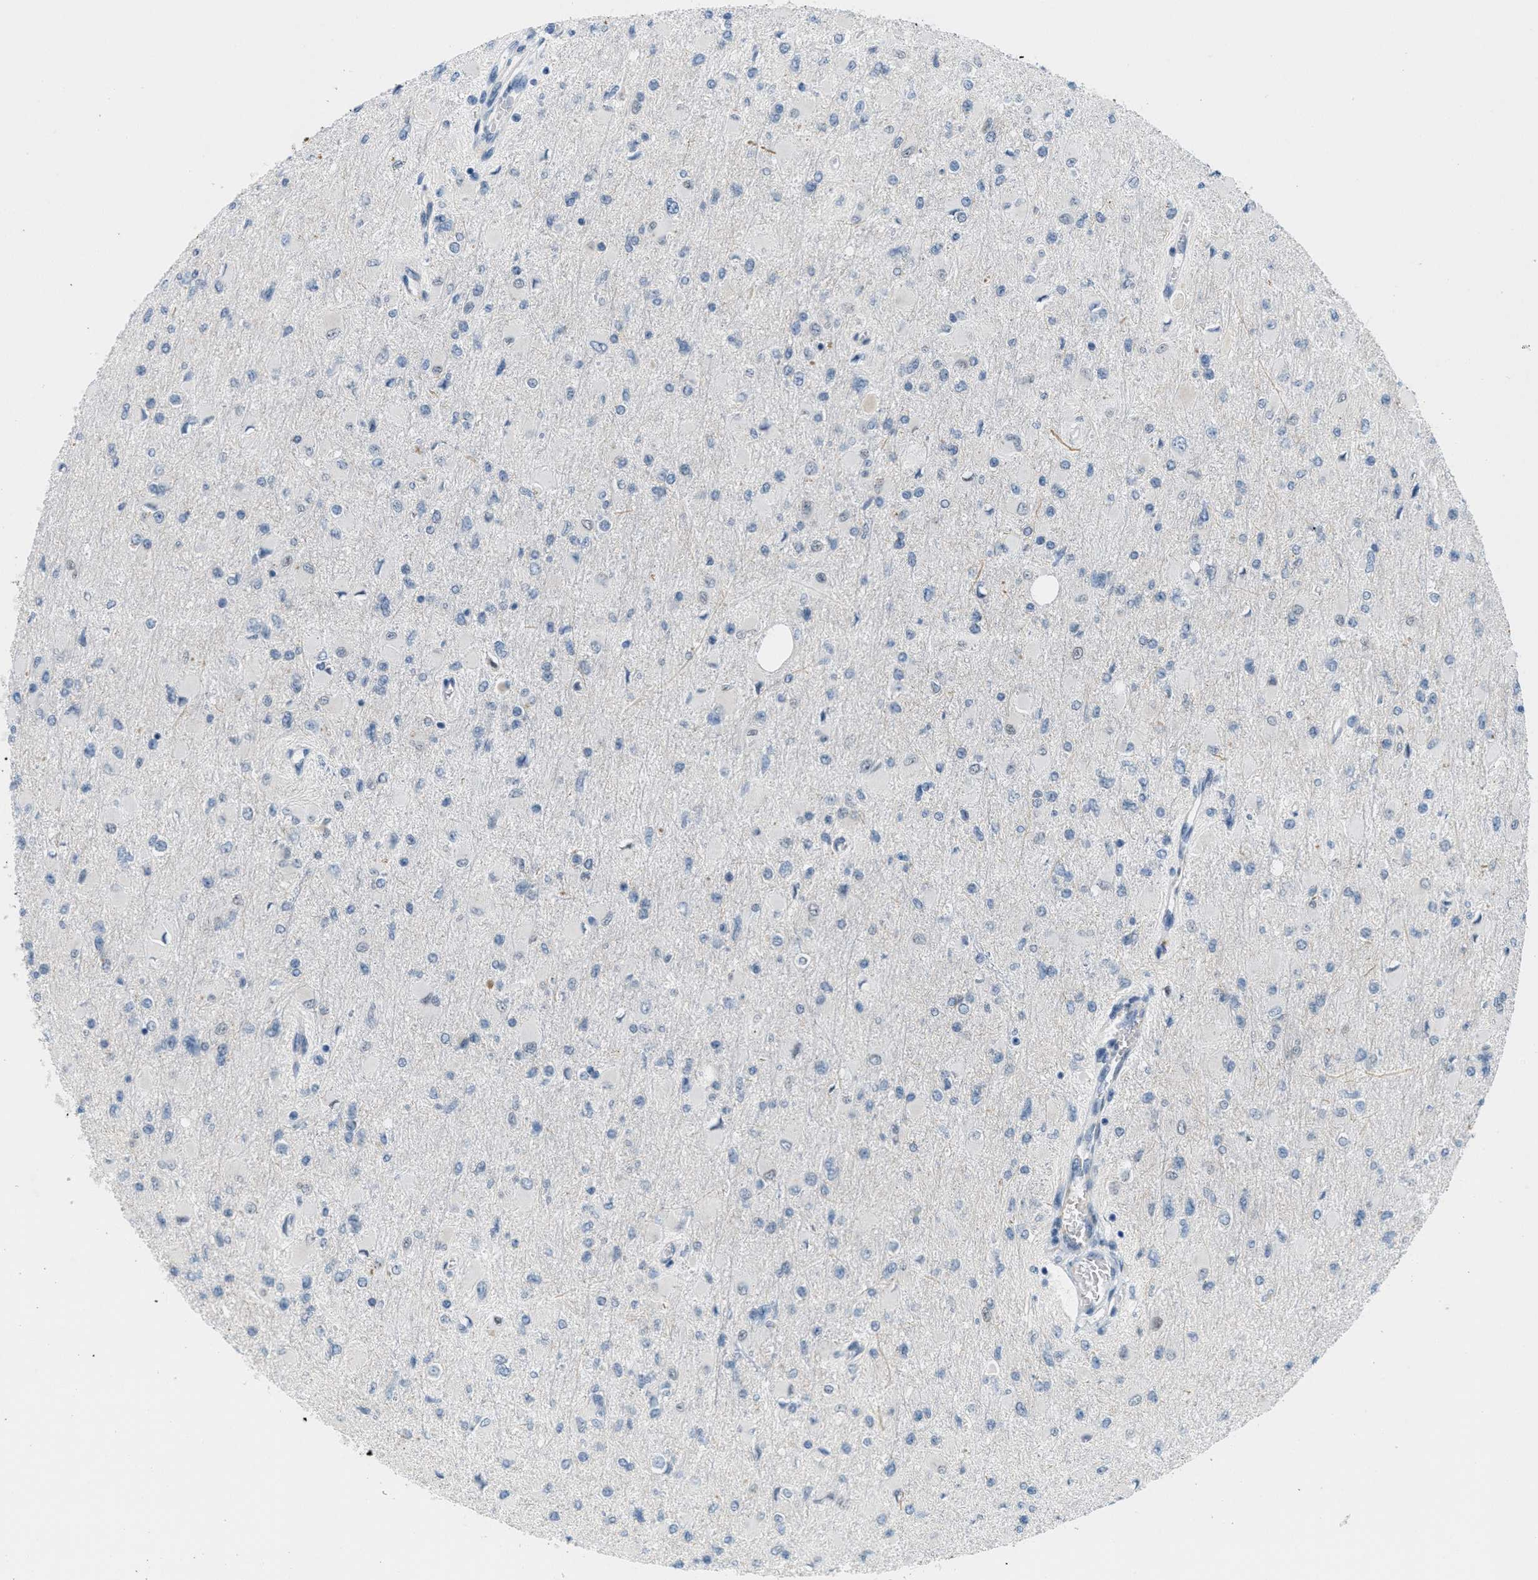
{"staining": {"intensity": "negative", "quantity": "none", "location": "none"}, "tissue": "glioma", "cell_type": "Tumor cells", "image_type": "cancer", "snomed": [{"axis": "morphology", "description": "Glioma, malignant, High grade"}, {"axis": "topography", "description": "Cerebral cortex"}], "caption": "Tumor cells are negative for protein expression in human glioma.", "gene": "HS3ST2", "patient": {"sex": "female", "age": 36}}